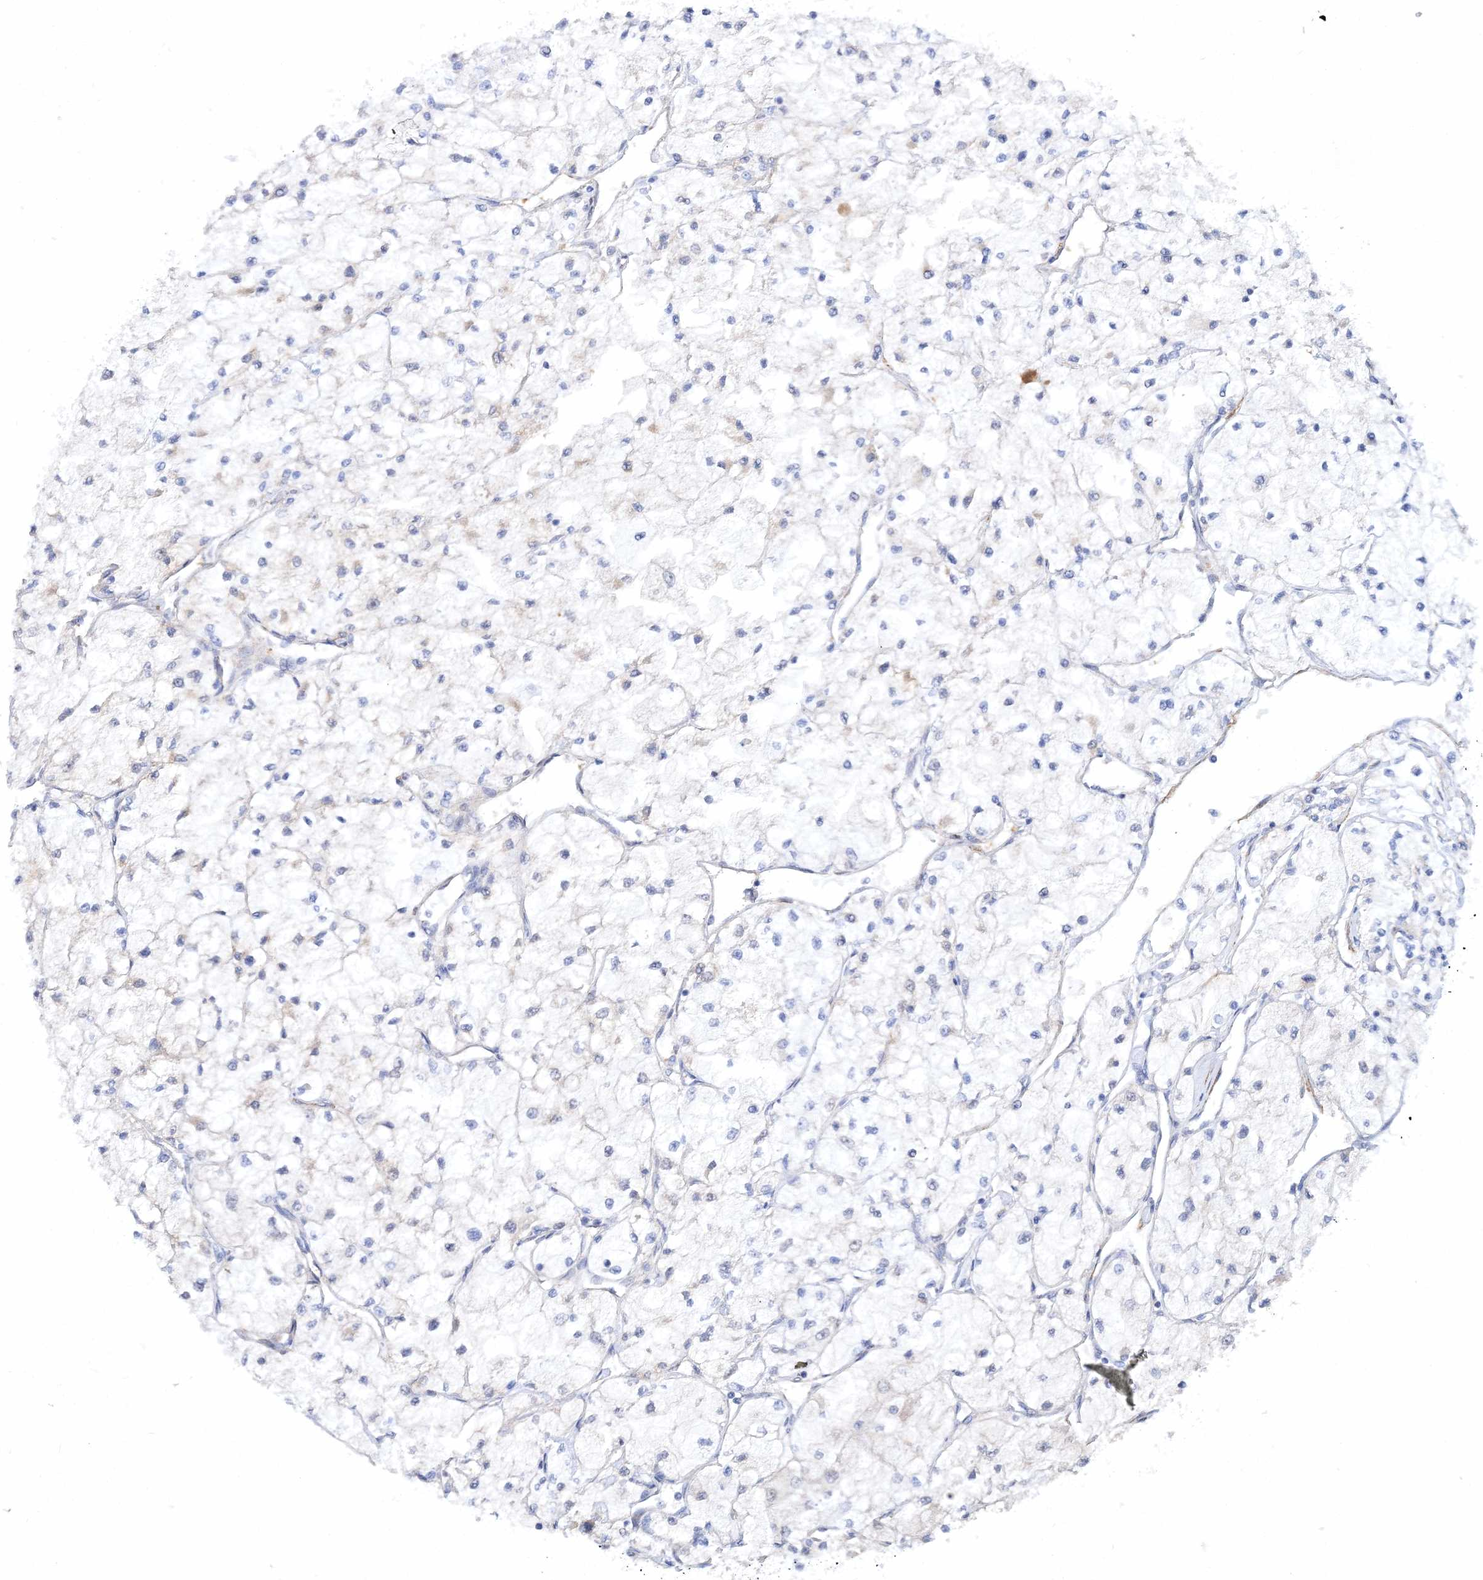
{"staining": {"intensity": "weak", "quantity": "<25%", "location": "cytoplasmic/membranous"}, "tissue": "renal cancer", "cell_type": "Tumor cells", "image_type": "cancer", "snomed": [{"axis": "morphology", "description": "Adenocarcinoma, NOS"}, {"axis": "topography", "description": "Kidney"}], "caption": "This is a photomicrograph of immunohistochemistry (IHC) staining of renal adenocarcinoma, which shows no positivity in tumor cells.", "gene": "RTN2", "patient": {"sex": "male", "age": 80}}